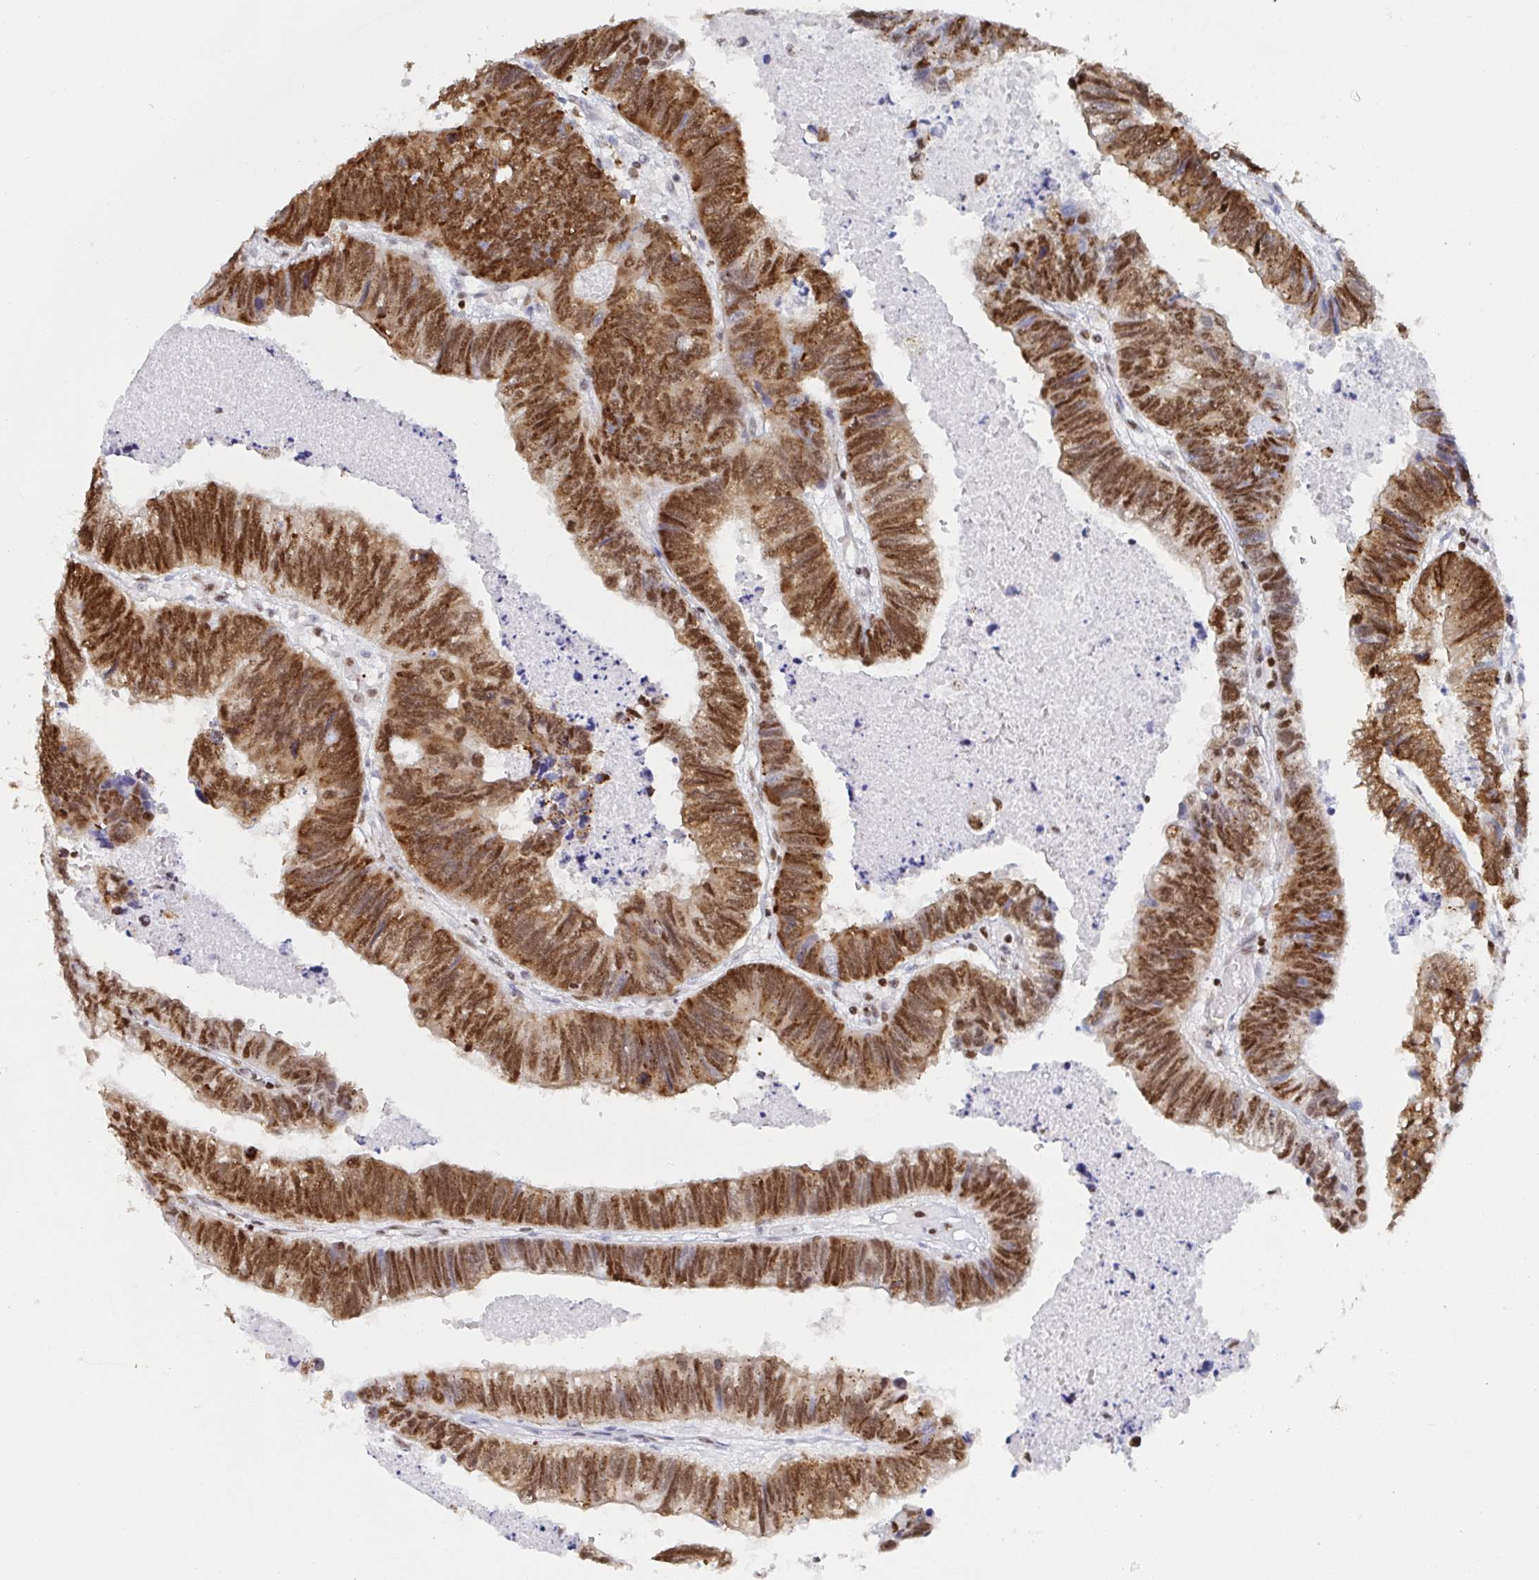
{"staining": {"intensity": "strong", "quantity": ">75%", "location": "nuclear"}, "tissue": "colorectal cancer", "cell_type": "Tumor cells", "image_type": "cancer", "snomed": [{"axis": "morphology", "description": "Adenocarcinoma, NOS"}, {"axis": "topography", "description": "Colon"}], "caption": "Immunohistochemistry (IHC) image of neoplastic tissue: human colorectal cancer (adenocarcinoma) stained using IHC shows high levels of strong protein expression localized specifically in the nuclear of tumor cells, appearing as a nuclear brown color.", "gene": "EWSR1", "patient": {"sex": "male", "age": 62}}